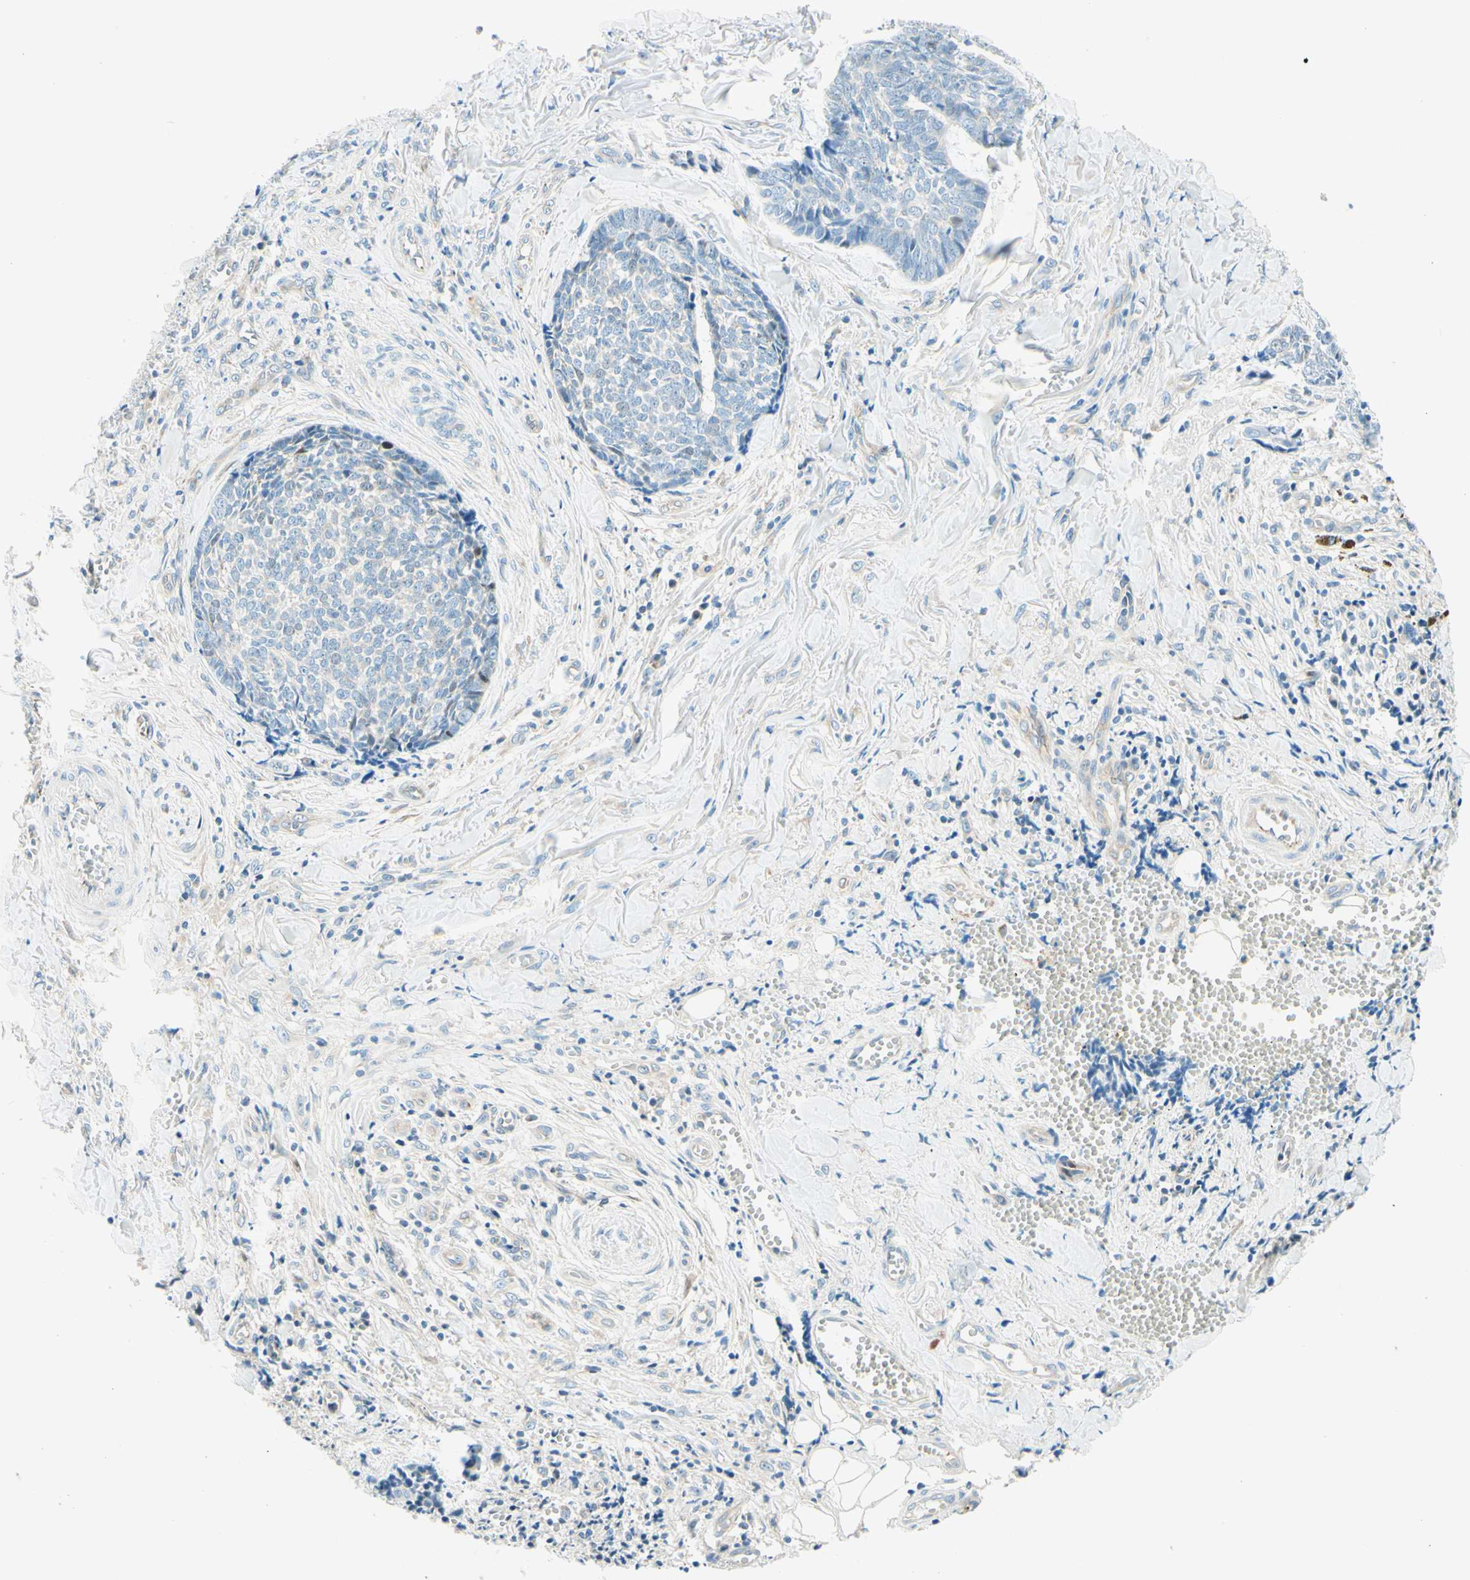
{"staining": {"intensity": "weak", "quantity": "<25%", "location": "cytoplasmic/membranous"}, "tissue": "skin cancer", "cell_type": "Tumor cells", "image_type": "cancer", "snomed": [{"axis": "morphology", "description": "Basal cell carcinoma"}, {"axis": "topography", "description": "Skin"}], "caption": "IHC photomicrograph of human skin basal cell carcinoma stained for a protein (brown), which exhibits no positivity in tumor cells. Brightfield microscopy of immunohistochemistry stained with DAB (brown) and hematoxylin (blue), captured at high magnification.", "gene": "TAOK2", "patient": {"sex": "male", "age": 84}}